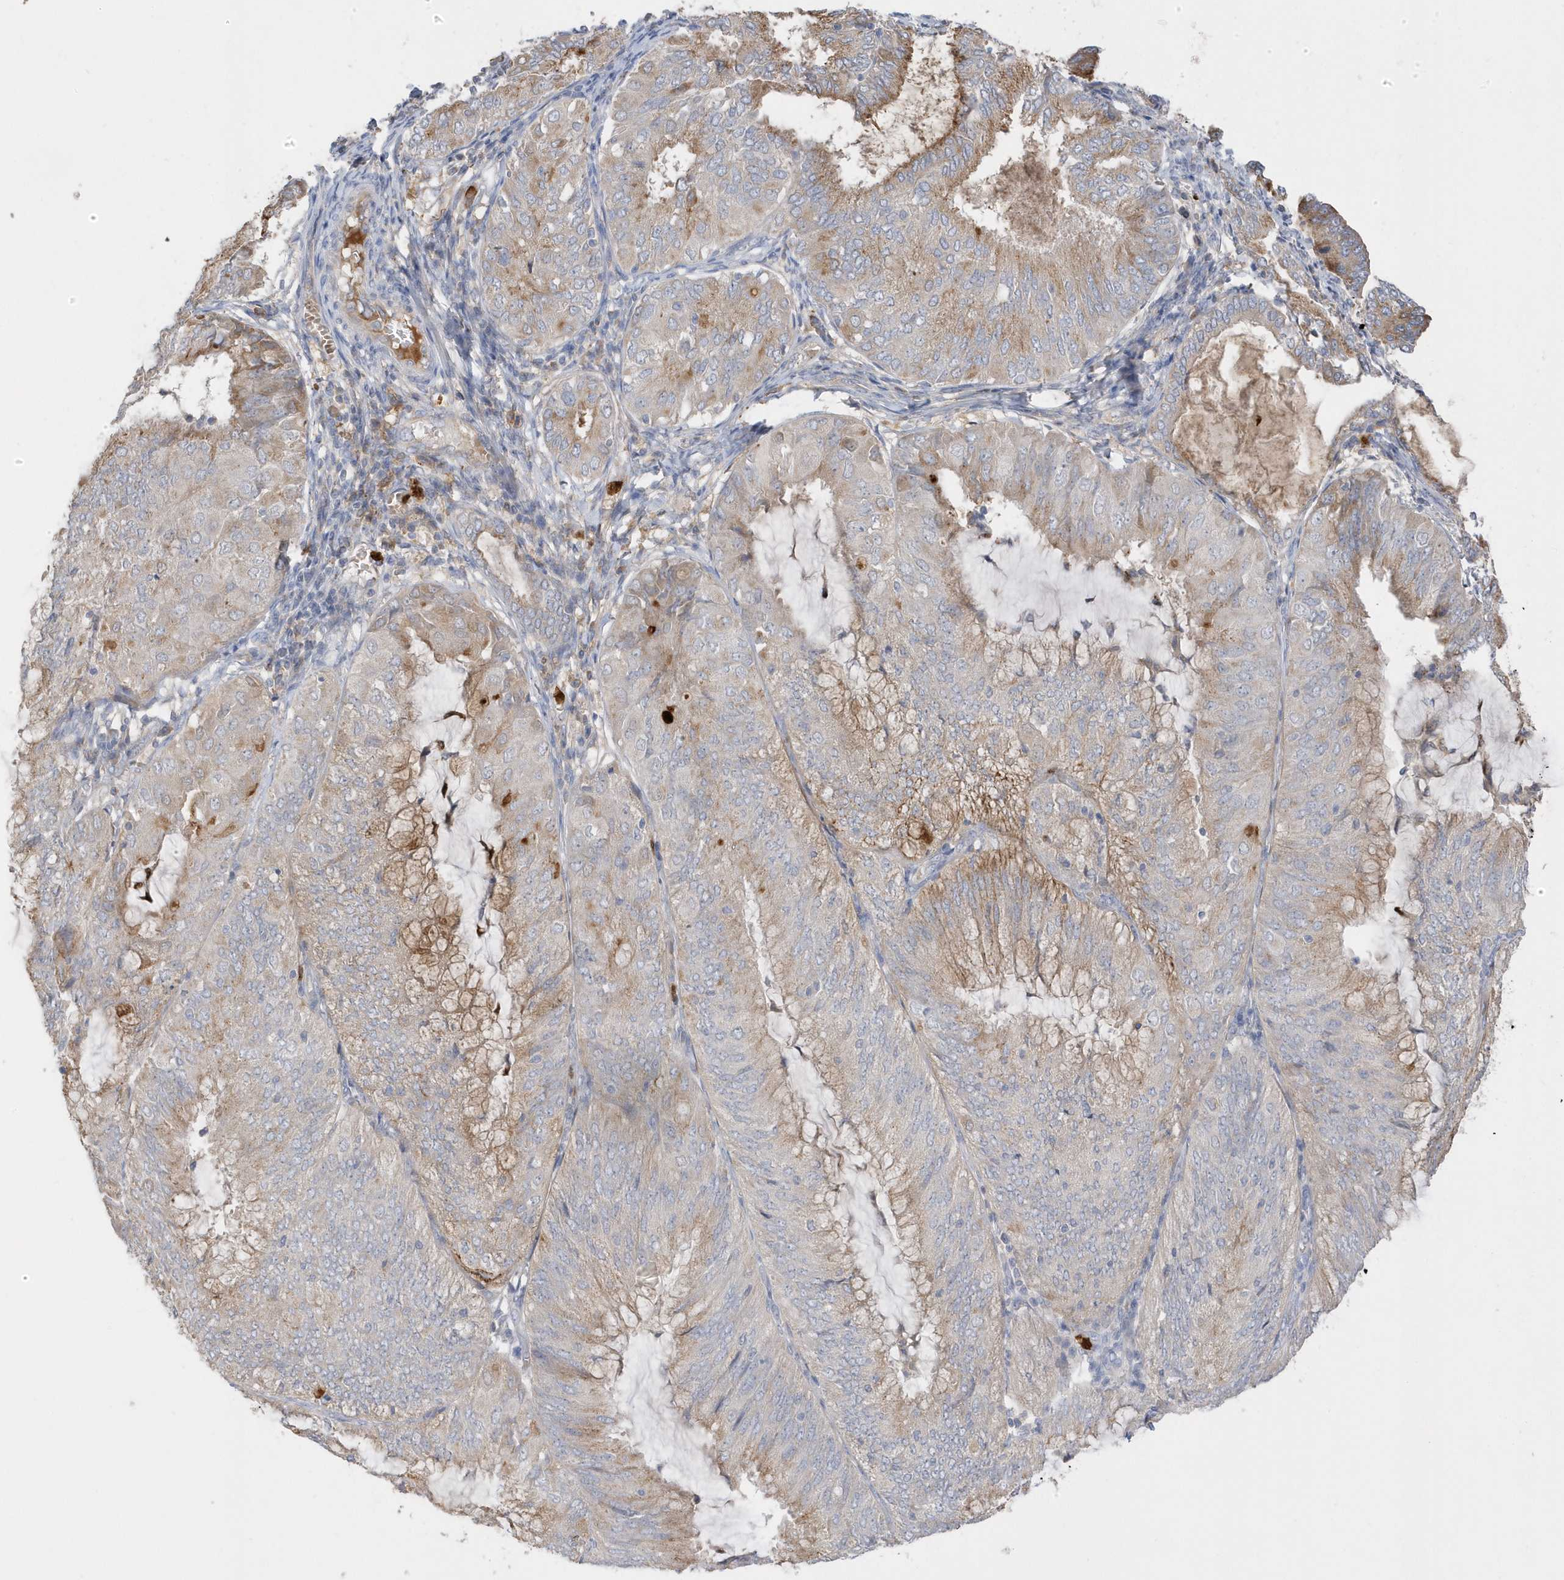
{"staining": {"intensity": "moderate", "quantity": "<25%", "location": "cytoplasmic/membranous"}, "tissue": "endometrial cancer", "cell_type": "Tumor cells", "image_type": "cancer", "snomed": [{"axis": "morphology", "description": "Adenocarcinoma, NOS"}, {"axis": "topography", "description": "Endometrium"}], "caption": "Immunohistochemical staining of human endometrial cancer (adenocarcinoma) shows low levels of moderate cytoplasmic/membranous protein expression in approximately <25% of tumor cells.", "gene": "DPP9", "patient": {"sex": "female", "age": 81}}